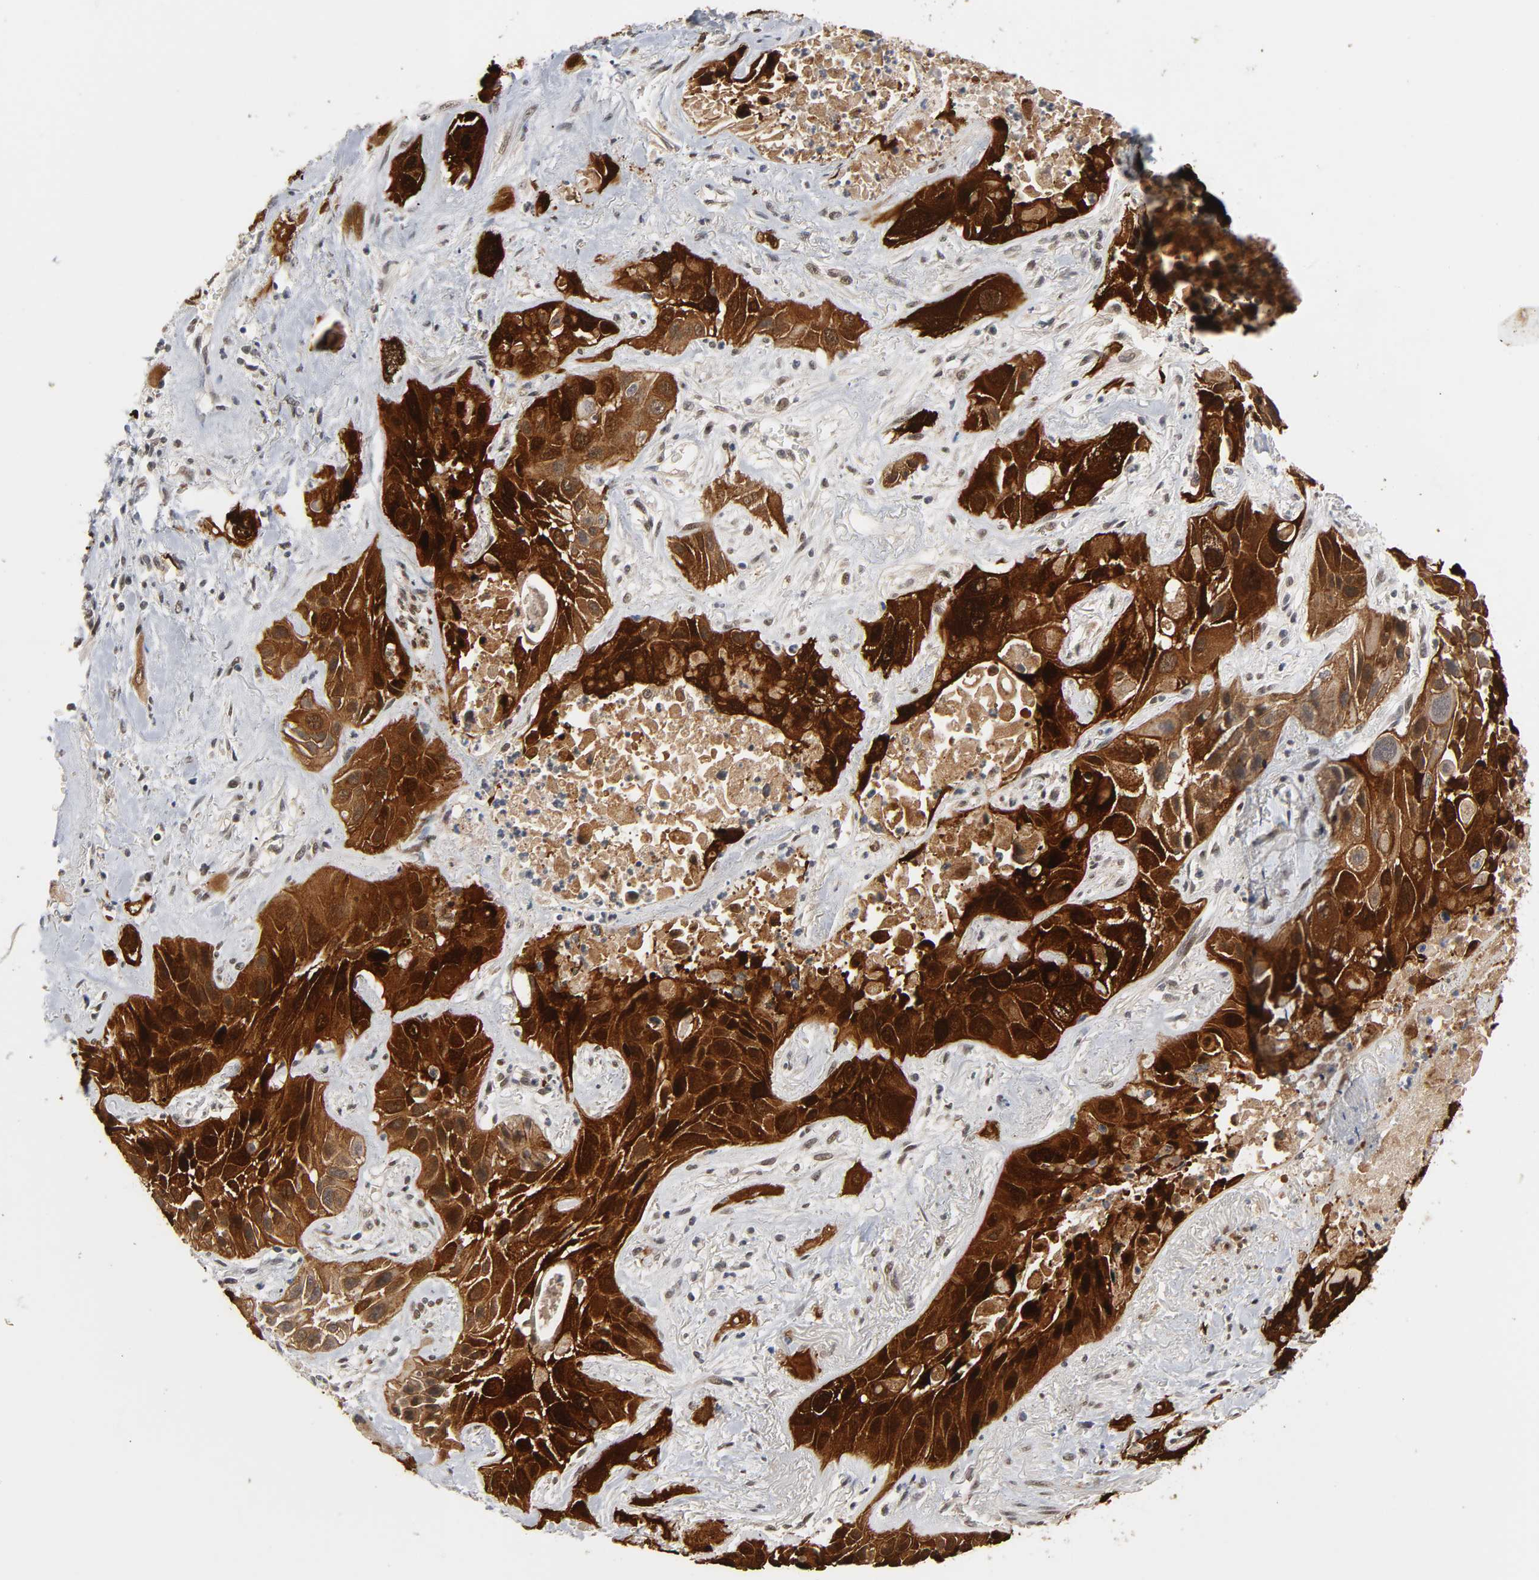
{"staining": {"intensity": "strong", "quantity": ">75%", "location": "cytoplasmic/membranous,nuclear"}, "tissue": "lung cancer", "cell_type": "Tumor cells", "image_type": "cancer", "snomed": [{"axis": "morphology", "description": "Squamous cell carcinoma, NOS"}, {"axis": "topography", "description": "Lung"}], "caption": "The immunohistochemical stain highlights strong cytoplasmic/membranous and nuclear positivity in tumor cells of lung squamous cell carcinoma tissue.", "gene": "HTR1E", "patient": {"sex": "female", "age": 76}}